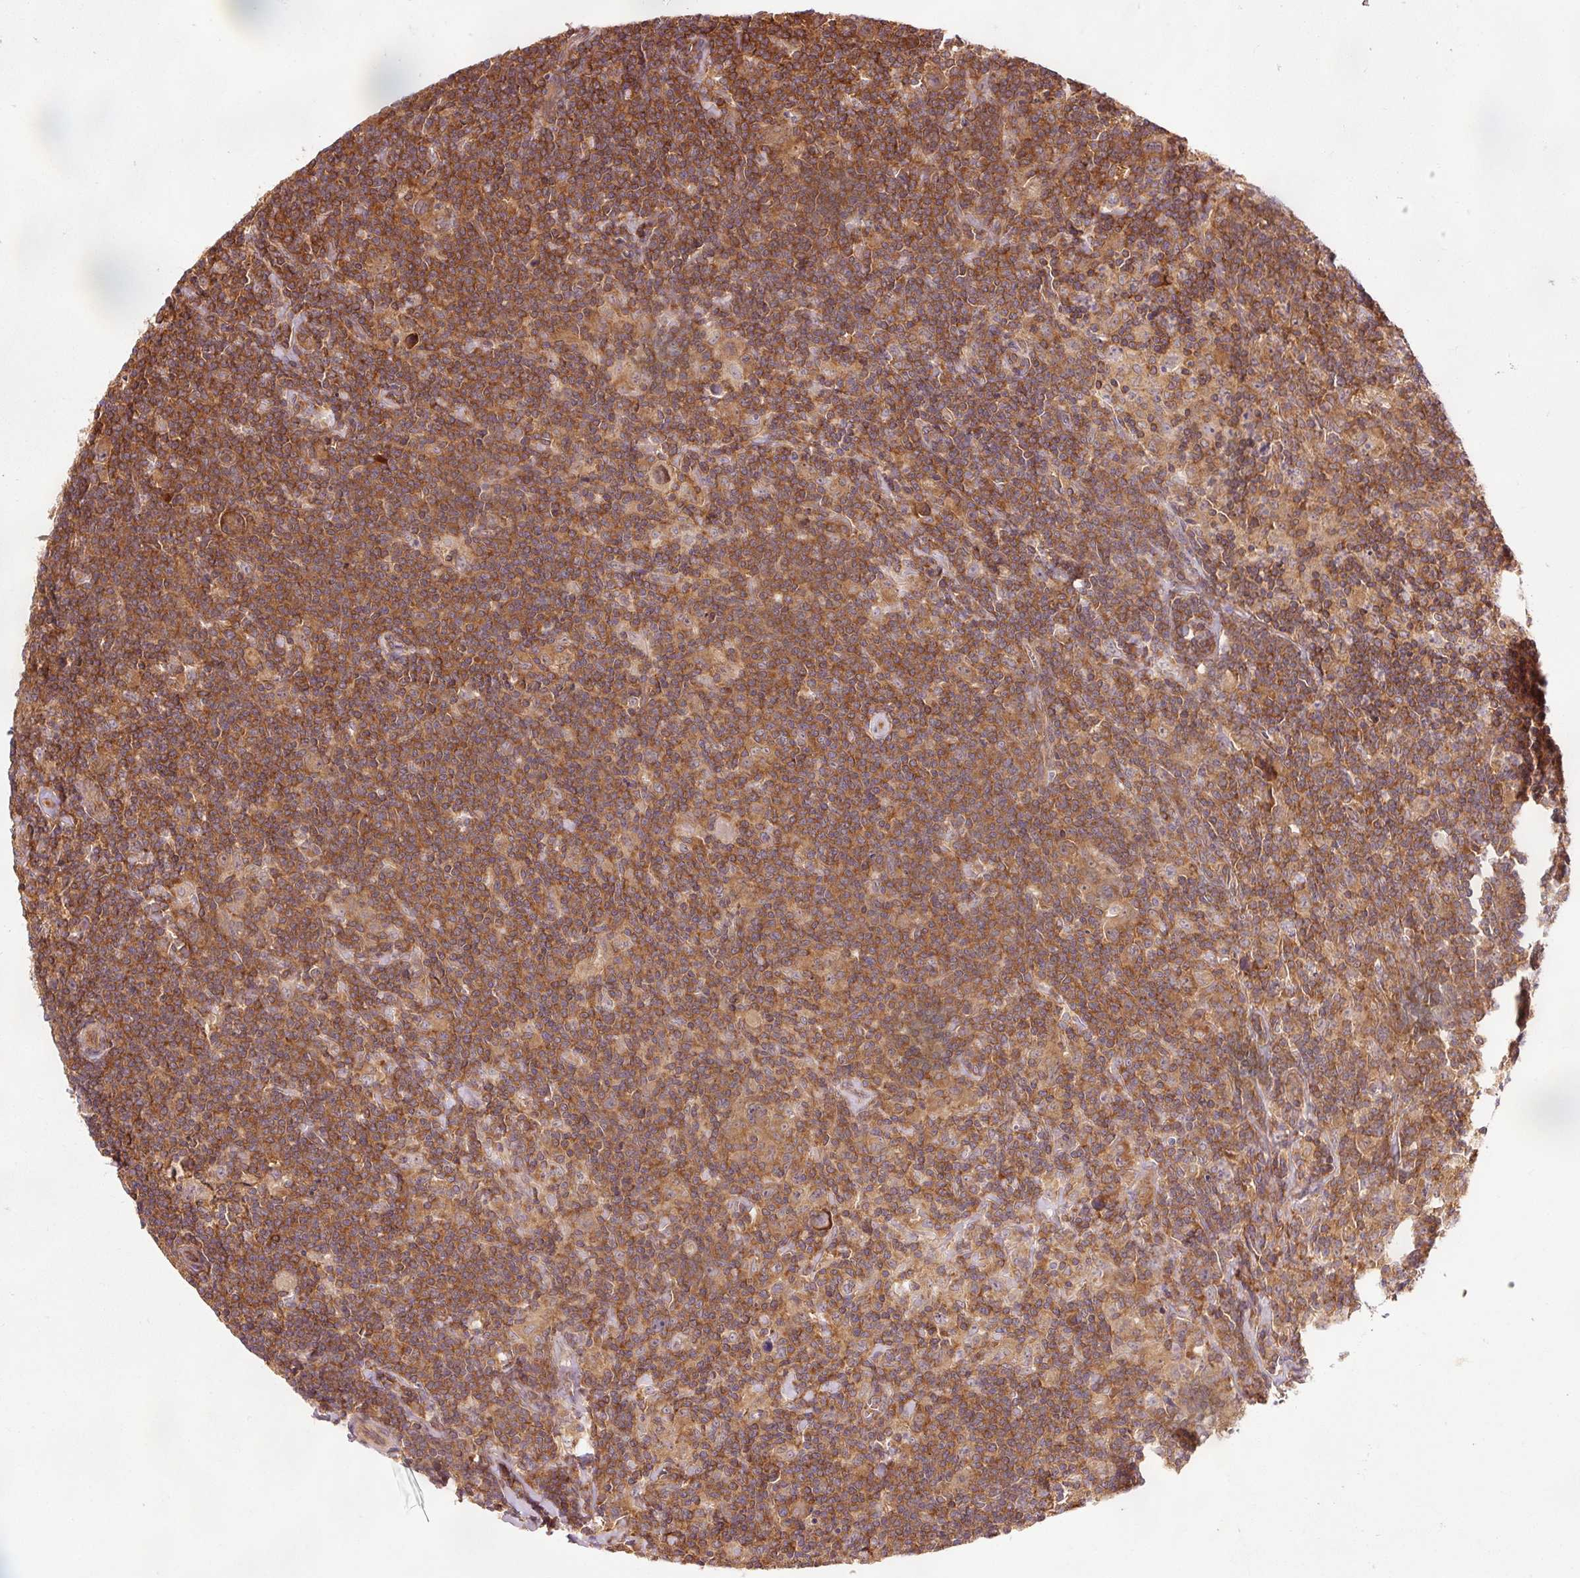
{"staining": {"intensity": "weak", "quantity": ">75%", "location": "cytoplasmic/membranous"}, "tissue": "lymphoma", "cell_type": "Tumor cells", "image_type": "cancer", "snomed": [{"axis": "morphology", "description": "Hodgkin's disease, NOS"}, {"axis": "topography", "description": "Lymph node"}], "caption": "IHC of human Hodgkin's disease exhibits low levels of weak cytoplasmic/membranous positivity in approximately >75% of tumor cells.", "gene": "PDAP1", "patient": {"sex": "female", "age": 18}}